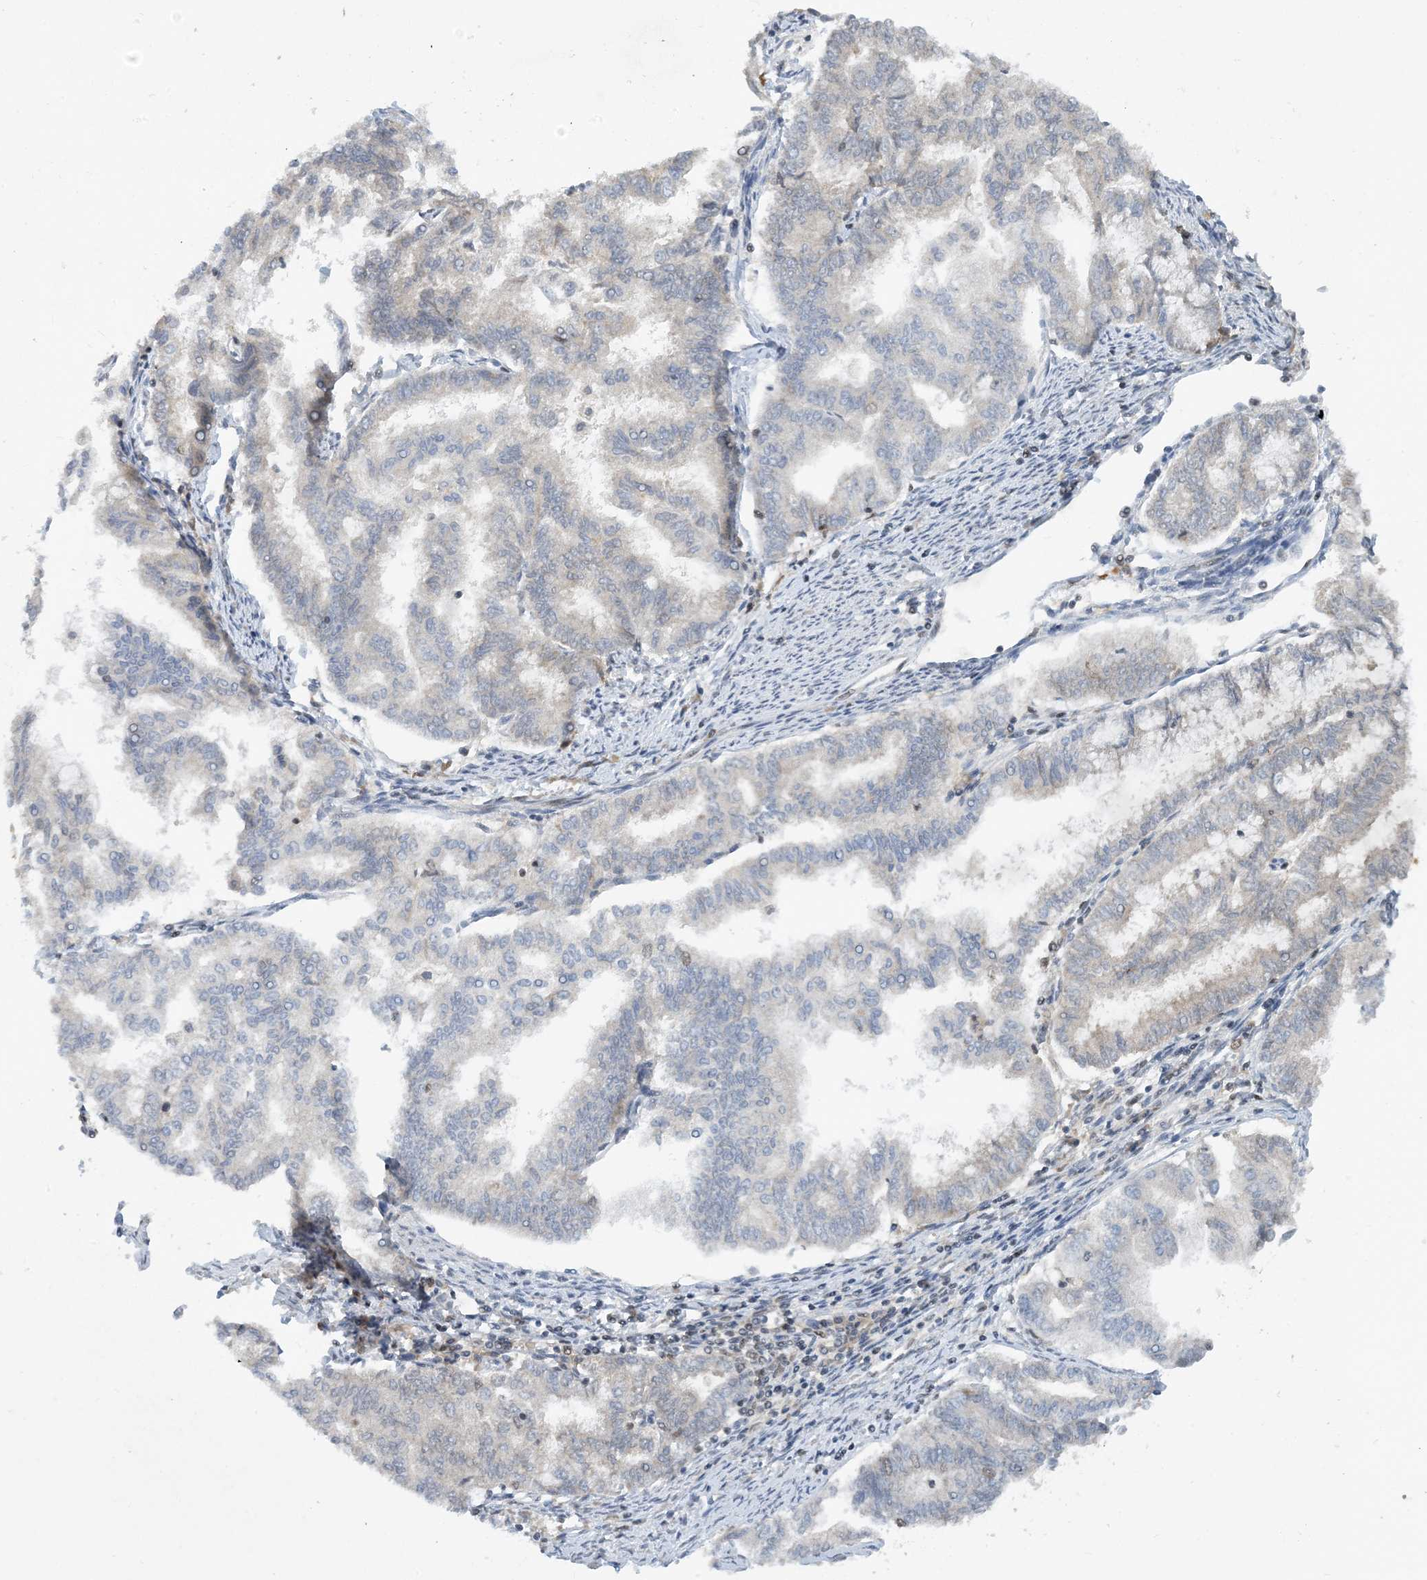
{"staining": {"intensity": "negative", "quantity": "none", "location": "none"}, "tissue": "endometrial cancer", "cell_type": "Tumor cells", "image_type": "cancer", "snomed": [{"axis": "morphology", "description": "Adenocarcinoma, NOS"}, {"axis": "topography", "description": "Endometrium"}], "caption": "This is an immunohistochemistry histopathology image of endometrial adenocarcinoma. There is no positivity in tumor cells.", "gene": "ACYP2", "patient": {"sex": "female", "age": 79}}